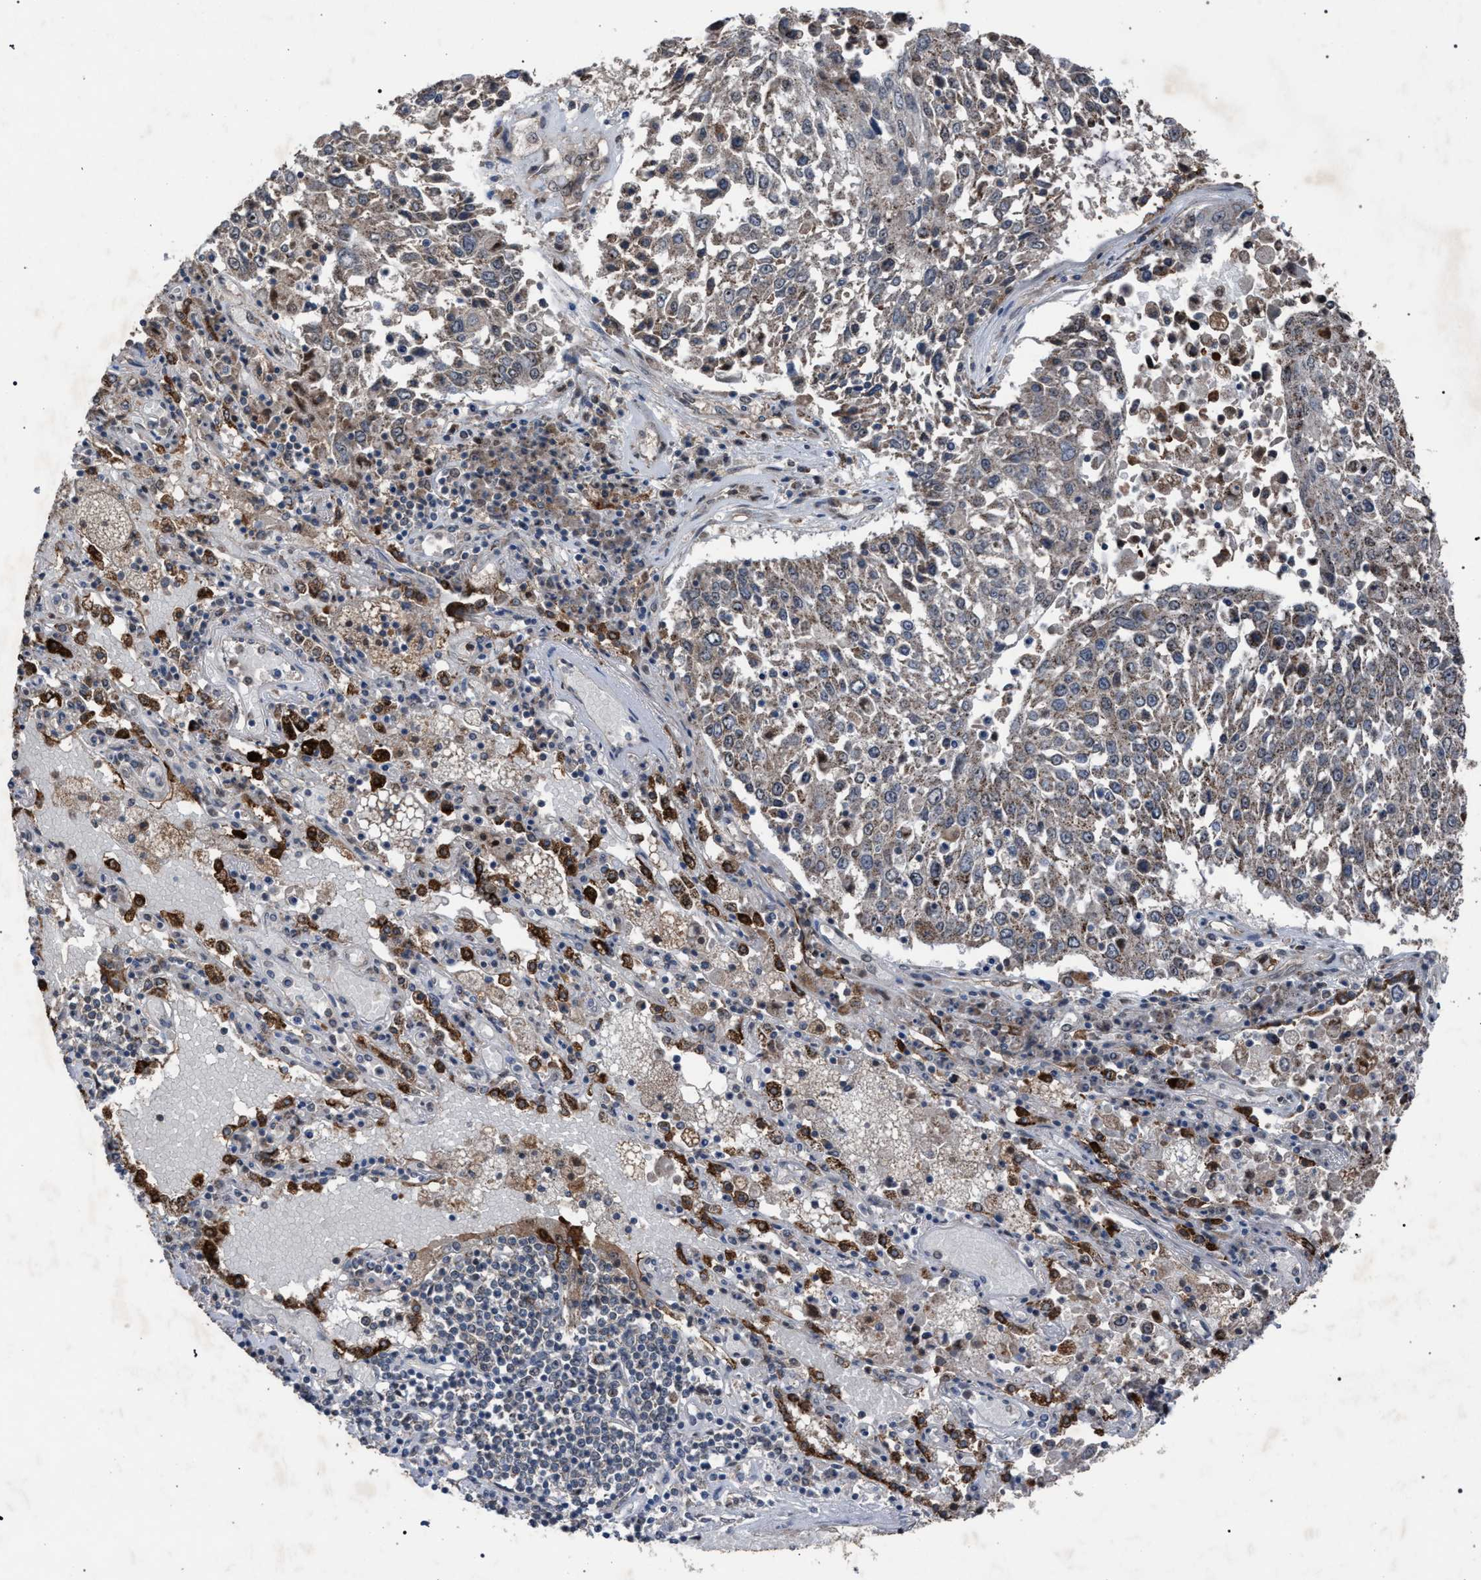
{"staining": {"intensity": "weak", "quantity": "25%-75%", "location": "cytoplasmic/membranous"}, "tissue": "lung cancer", "cell_type": "Tumor cells", "image_type": "cancer", "snomed": [{"axis": "morphology", "description": "Squamous cell carcinoma, NOS"}, {"axis": "topography", "description": "Lung"}], "caption": "Immunohistochemistry histopathology image of squamous cell carcinoma (lung) stained for a protein (brown), which shows low levels of weak cytoplasmic/membranous staining in approximately 25%-75% of tumor cells.", "gene": "HSD17B4", "patient": {"sex": "male", "age": 65}}